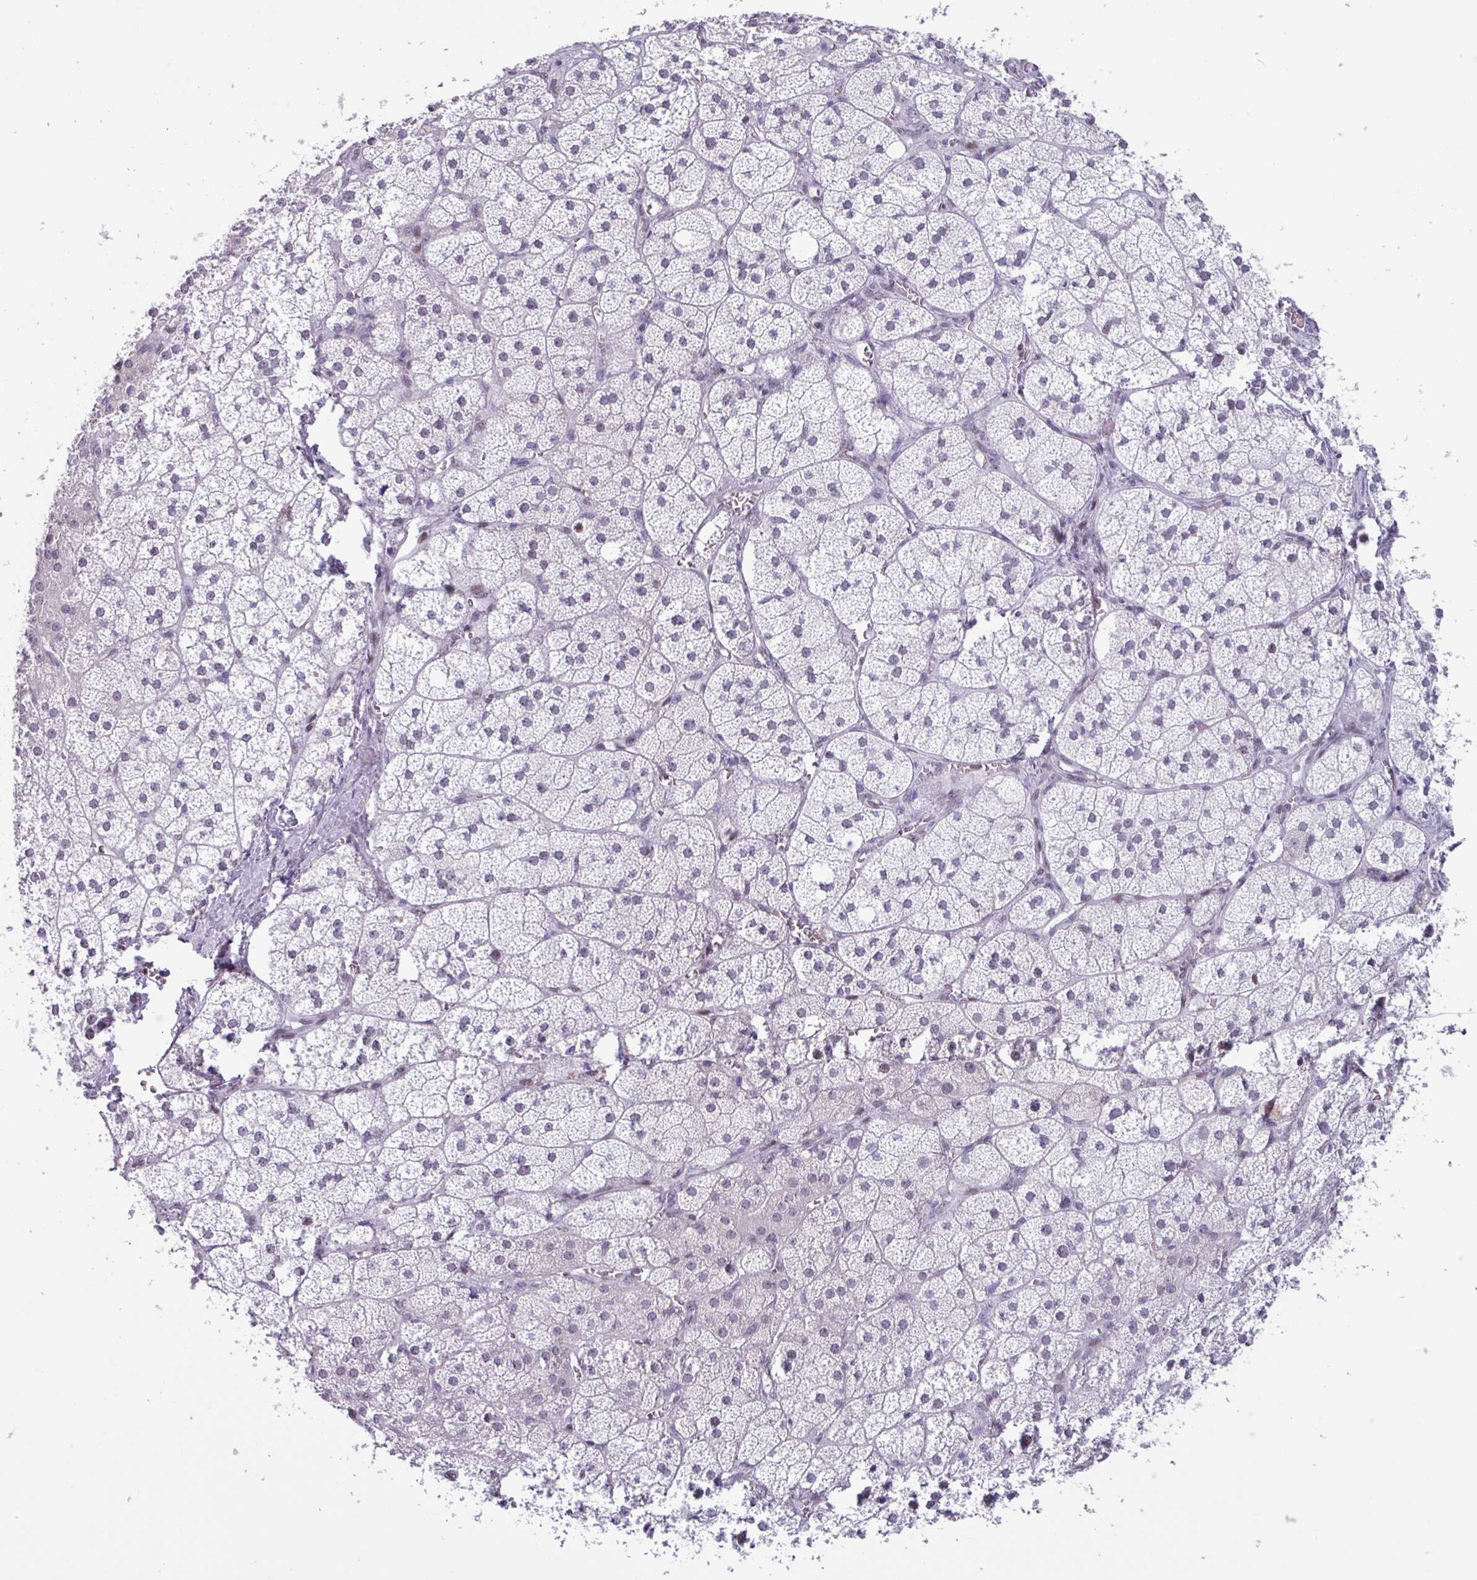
{"staining": {"intensity": "negative", "quantity": "none", "location": "none"}, "tissue": "adrenal gland", "cell_type": "Glandular cells", "image_type": "normal", "snomed": [{"axis": "morphology", "description": "Normal tissue, NOS"}, {"axis": "topography", "description": "Adrenal gland"}], "caption": "Image shows no significant protein staining in glandular cells of benign adrenal gland.", "gene": "ZNF575", "patient": {"sex": "female", "age": 52}}